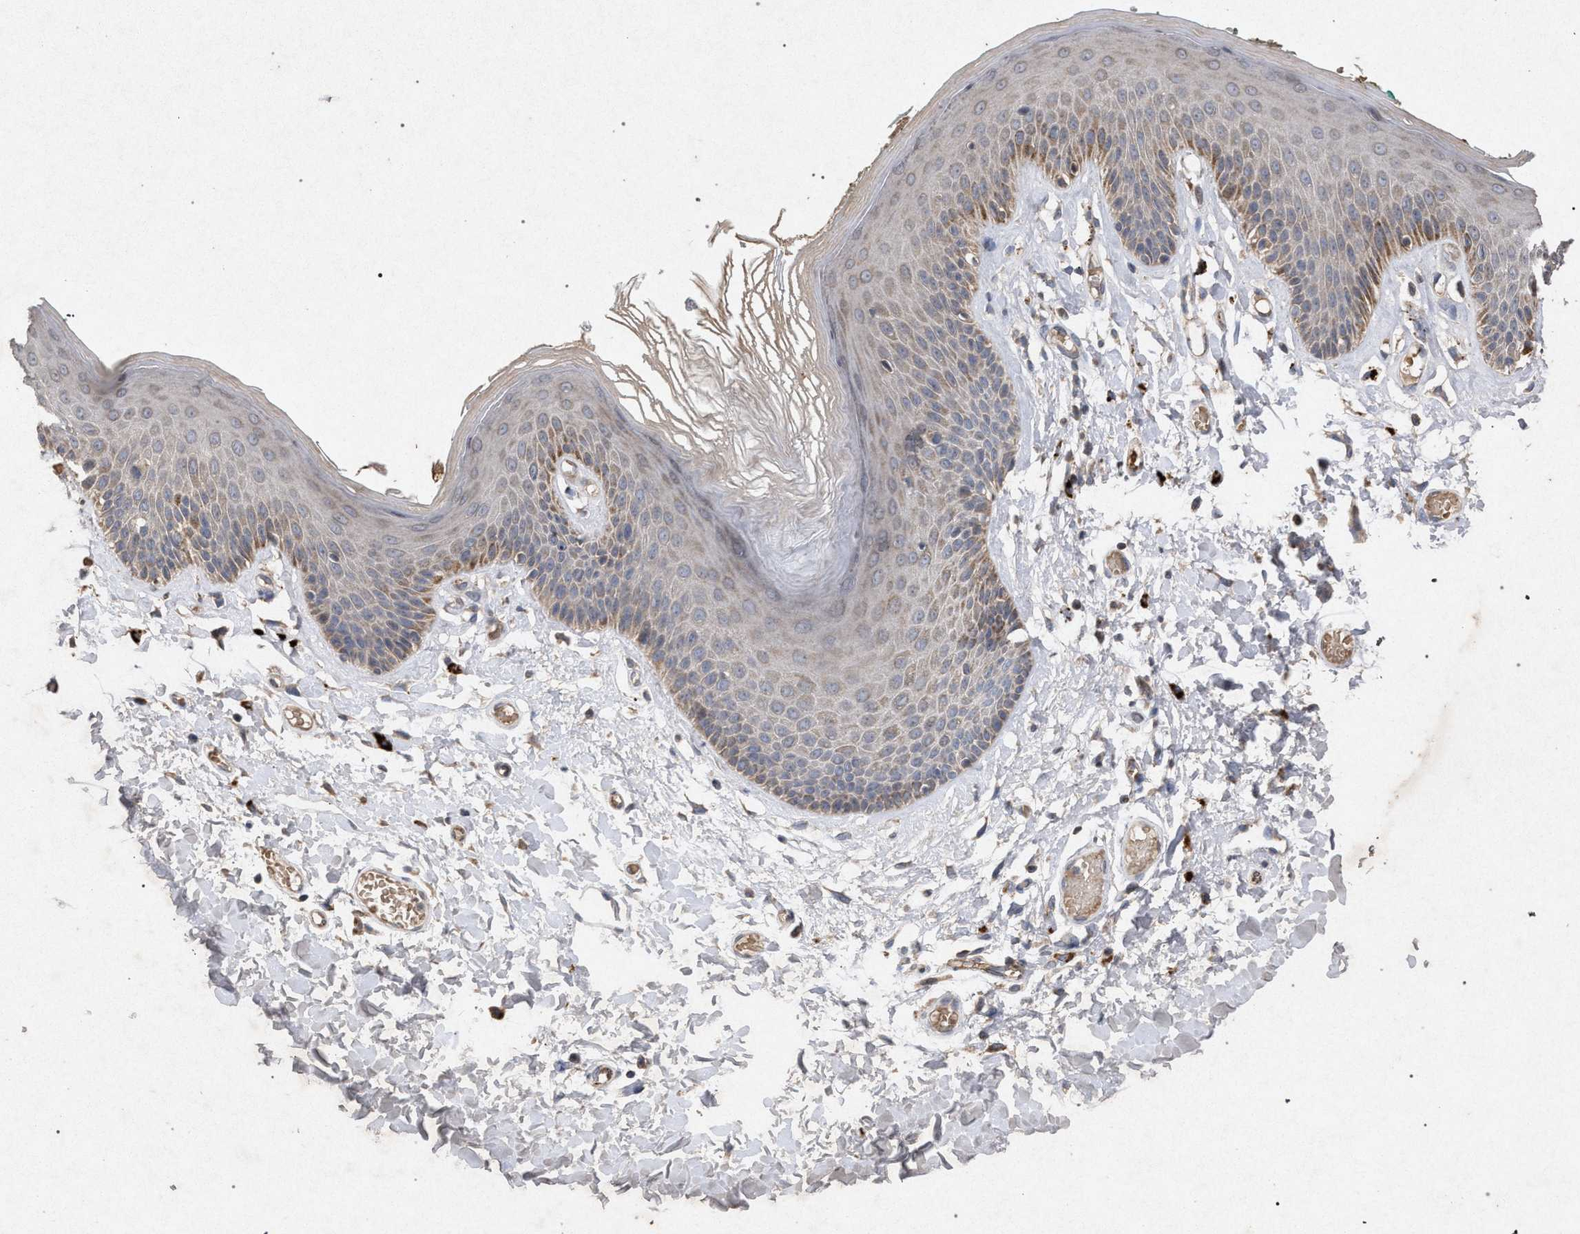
{"staining": {"intensity": "moderate", "quantity": "<25%", "location": "cytoplasmic/membranous"}, "tissue": "skin", "cell_type": "Epidermal cells", "image_type": "normal", "snomed": [{"axis": "morphology", "description": "Normal tissue, NOS"}, {"axis": "topography", "description": "Vulva"}], "caption": "An IHC micrograph of benign tissue is shown. Protein staining in brown labels moderate cytoplasmic/membranous positivity in skin within epidermal cells. The staining was performed using DAB, with brown indicating positive protein expression. Nuclei are stained blue with hematoxylin.", "gene": "PKD2L1", "patient": {"sex": "female", "age": 73}}